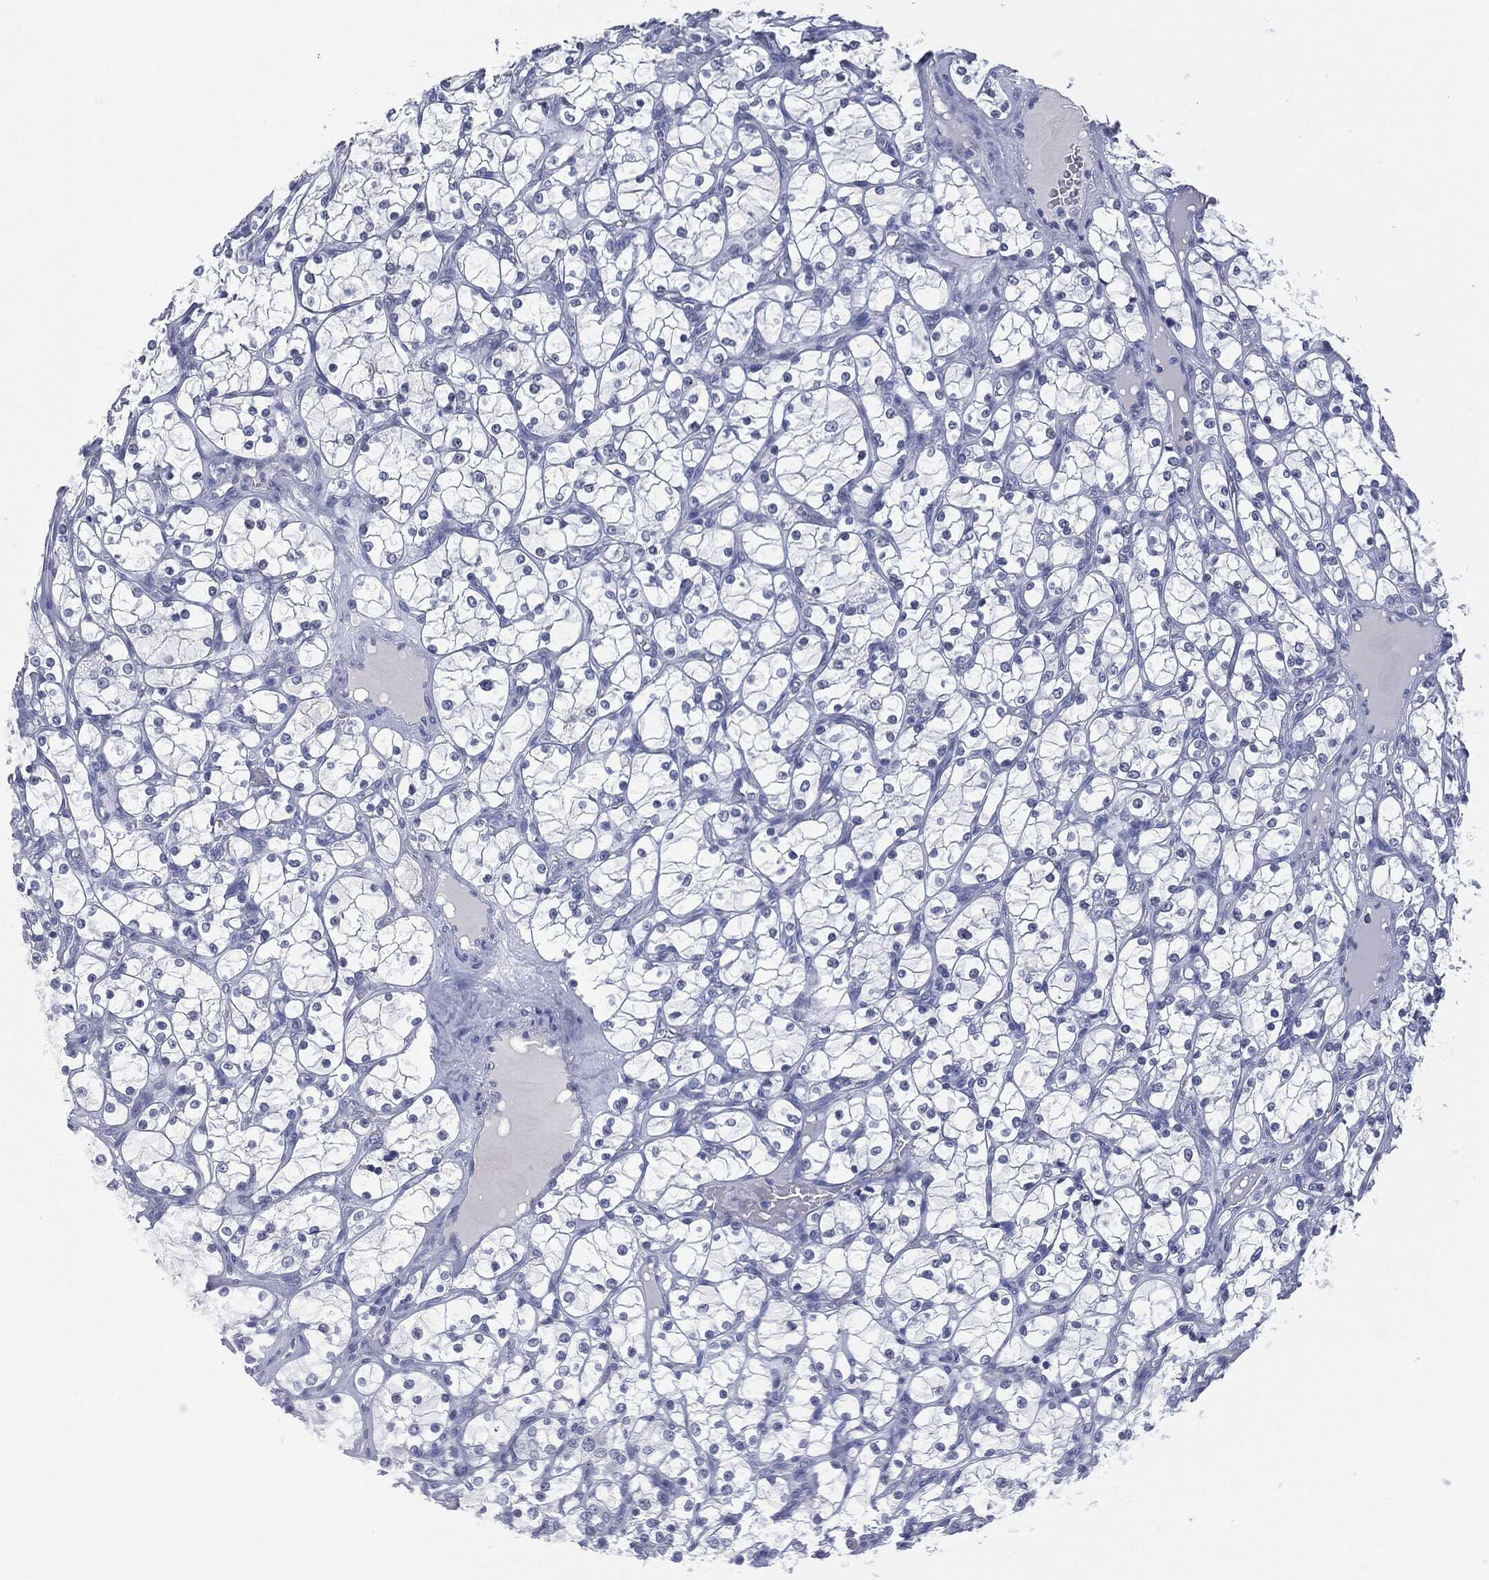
{"staining": {"intensity": "negative", "quantity": "none", "location": "none"}, "tissue": "renal cancer", "cell_type": "Tumor cells", "image_type": "cancer", "snomed": [{"axis": "morphology", "description": "Adenocarcinoma, NOS"}, {"axis": "topography", "description": "Kidney"}], "caption": "Human renal cancer stained for a protein using immunohistochemistry shows no expression in tumor cells.", "gene": "MUC16", "patient": {"sex": "female", "age": 69}}